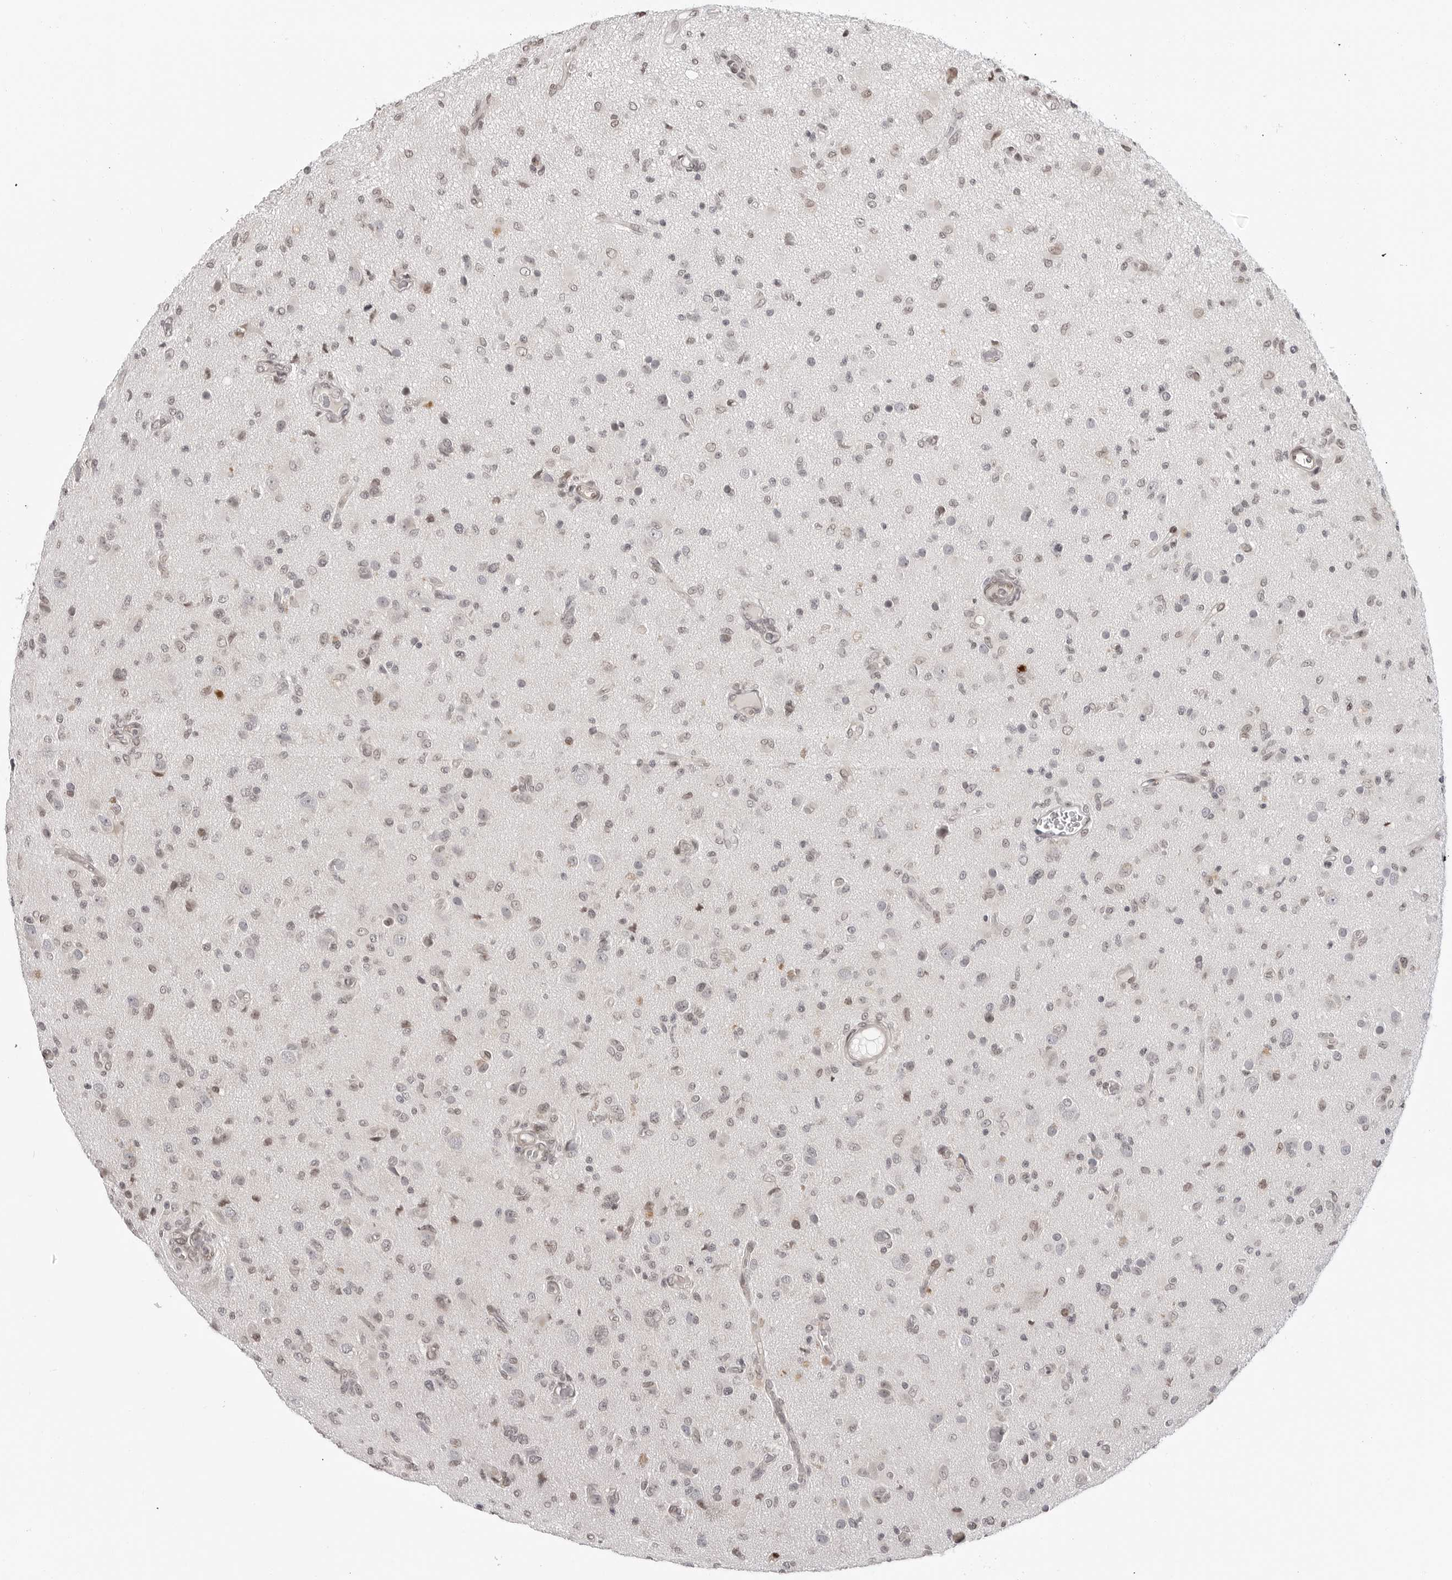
{"staining": {"intensity": "weak", "quantity": "<25%", "location": "nuclear"}, "tissue": "glioma", "cell_type": "Tumor cells", "image_type": "cancer", "snomed": [{"axis": "morphology", "description": "Glioma, malignant, High grade"}, {"axis": "topography", "description": "Brain"}], "caption": "The immunohistochemistry histopathology image has no significant positivity in tumor cells of glioma tissue.", "gene": "C8orf33", "patient": {"sex": "female", "age": 57}}